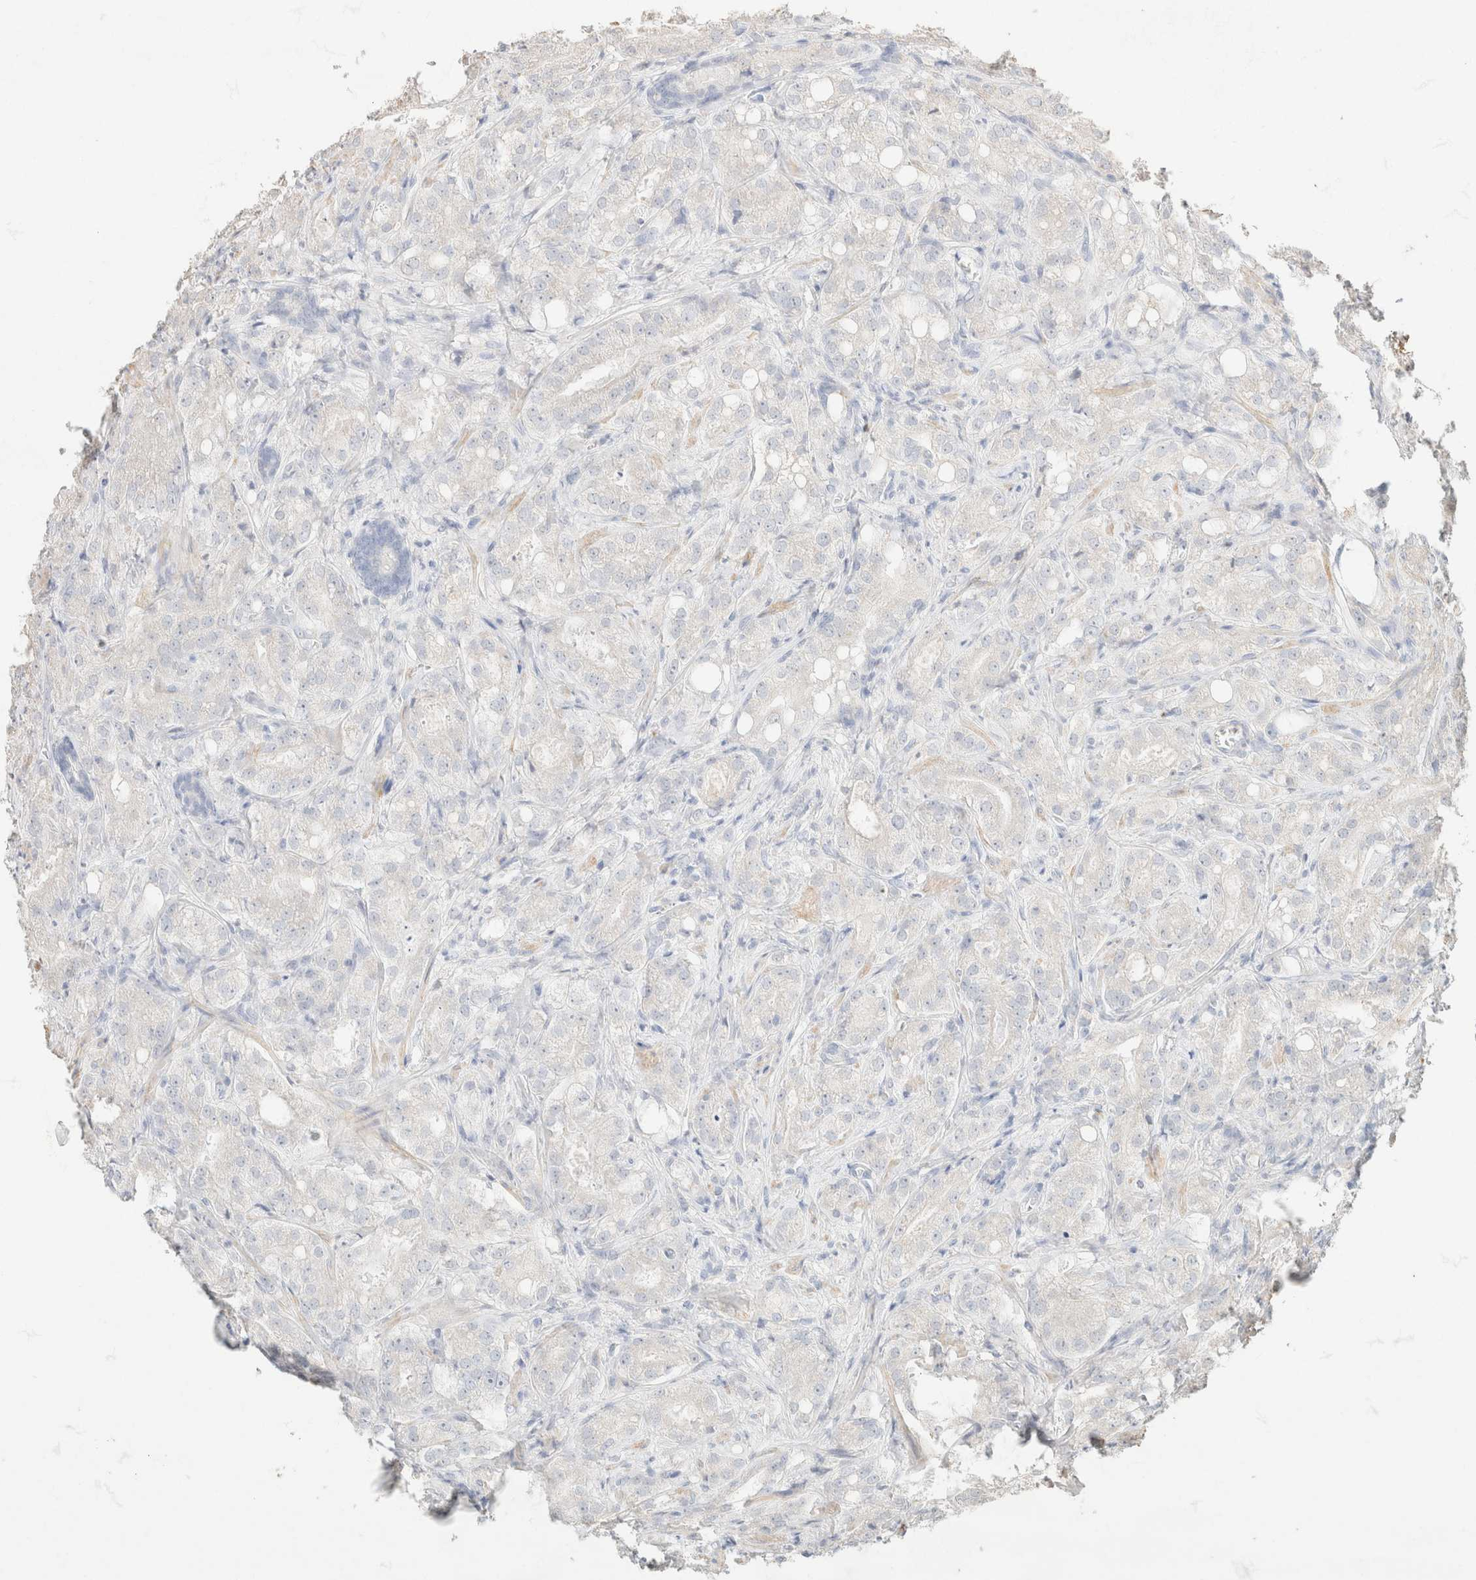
{"staining": {"intensity": "negative", "quantity": "none", "location": "none"}, "tissue": "prostate cancer", "cell_type": "Tumor cells", "image_type": "cancer", "snomed": [{"axis": "morphology", "description": "Adenocarcinoma, High grade"}, {"axis": "topography", "description": "Prostate"}], "caption": "Histopathology image shows no protein positivity in tumor cells of prostate high-grade adenocarcinoma tissue.", "gene": "CA12", "patient": {"sex": "male", "age": 64}}